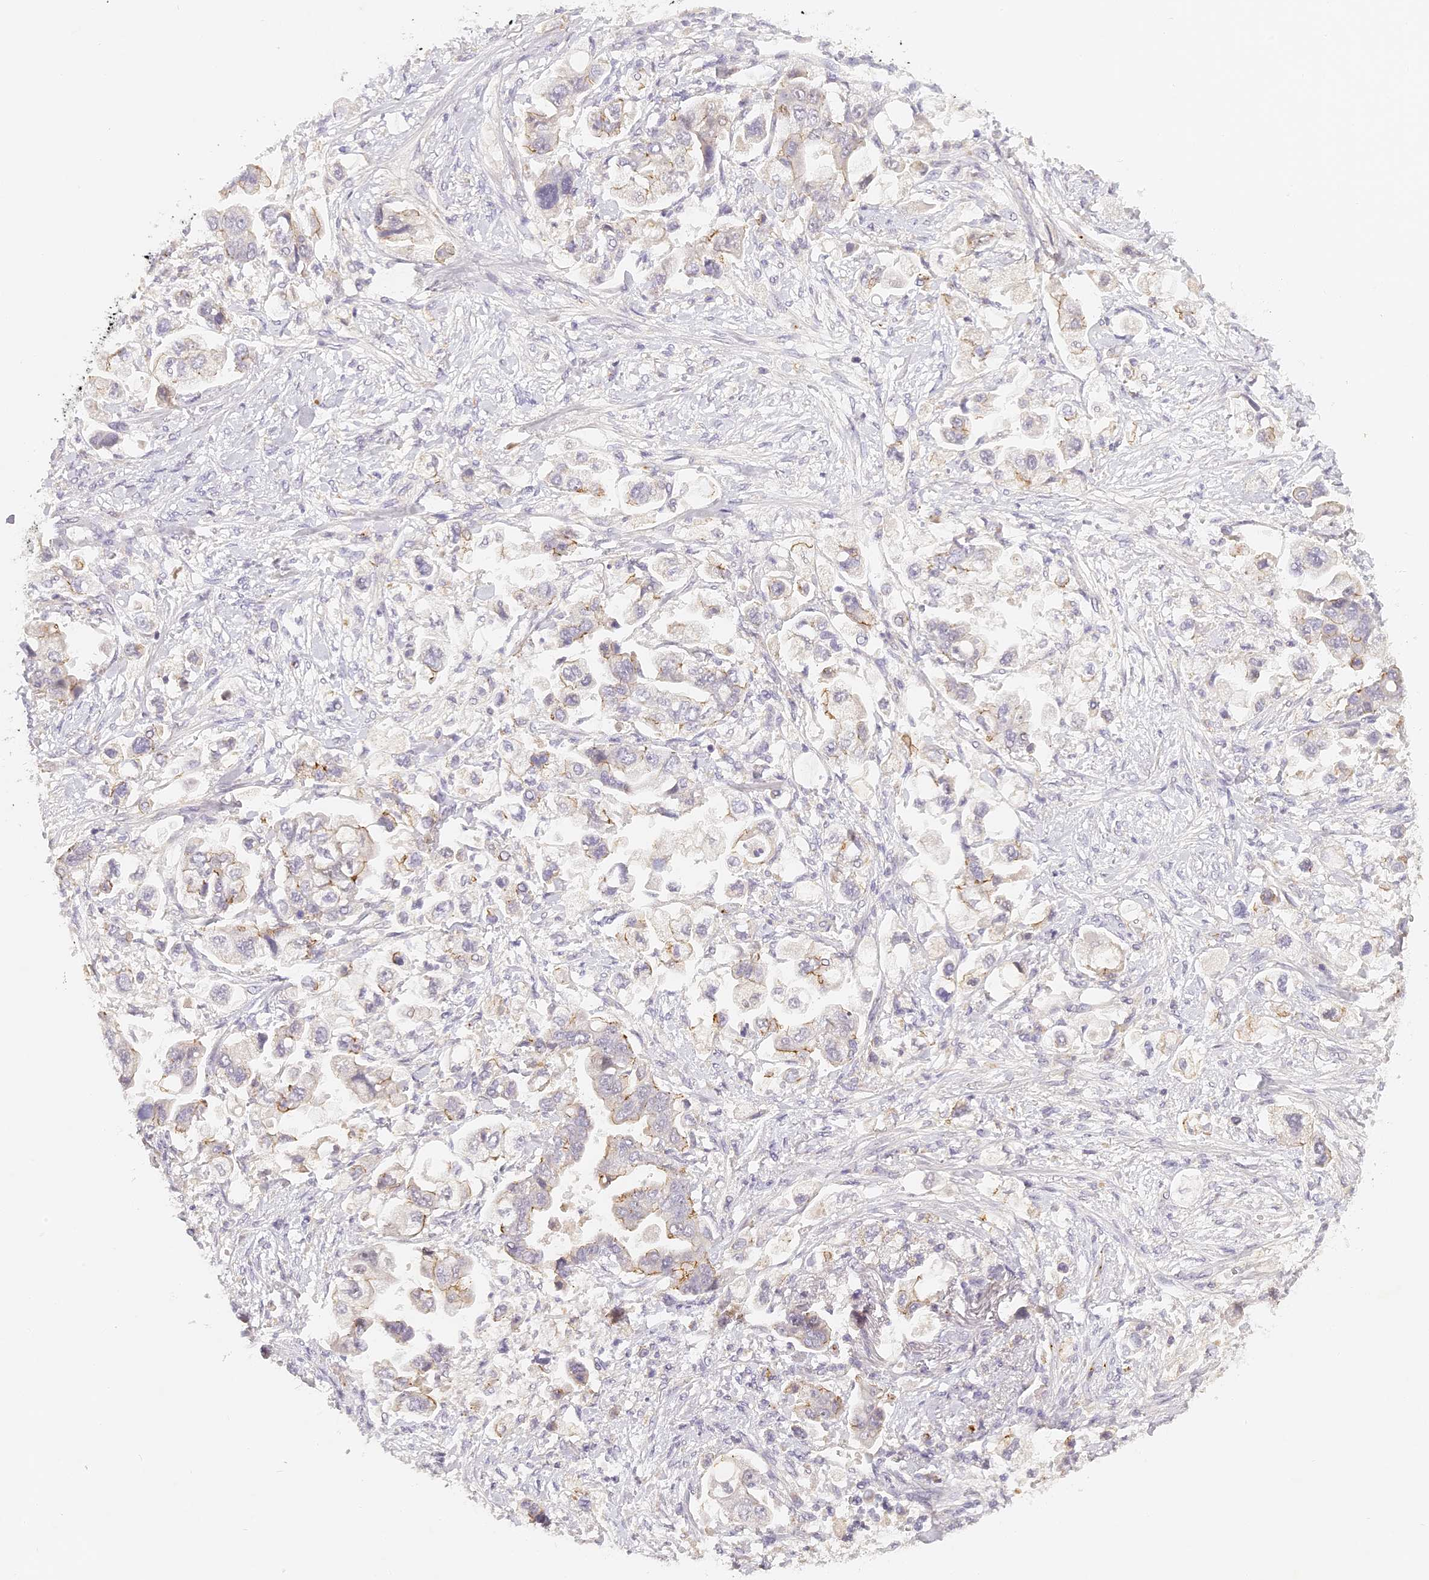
{"staining": {"intensity": "weak", "quantity": "<25%", "location": "cytoplasmic/membranous"}, "tissue": "stomach cancer", "cell_type": "Tumor cells", "image_type": "cancer", "snomed": [{"axis": "morphology", "description": "Adenocarcinoma, NOS"}, {"axis": "topography", "description": "Stomach"}], "caption": "High power microscopy histopathology image of an IHC photomicrograph of stomach cancer, revealing no significant expression in tumor cells. (Stains: DAB IHC with hematoxylin counter stain, Microscopy: brightfield microscopy at high magnification).", "gene": "ELL3", "patient": {"sex": "male", "age": 62}}